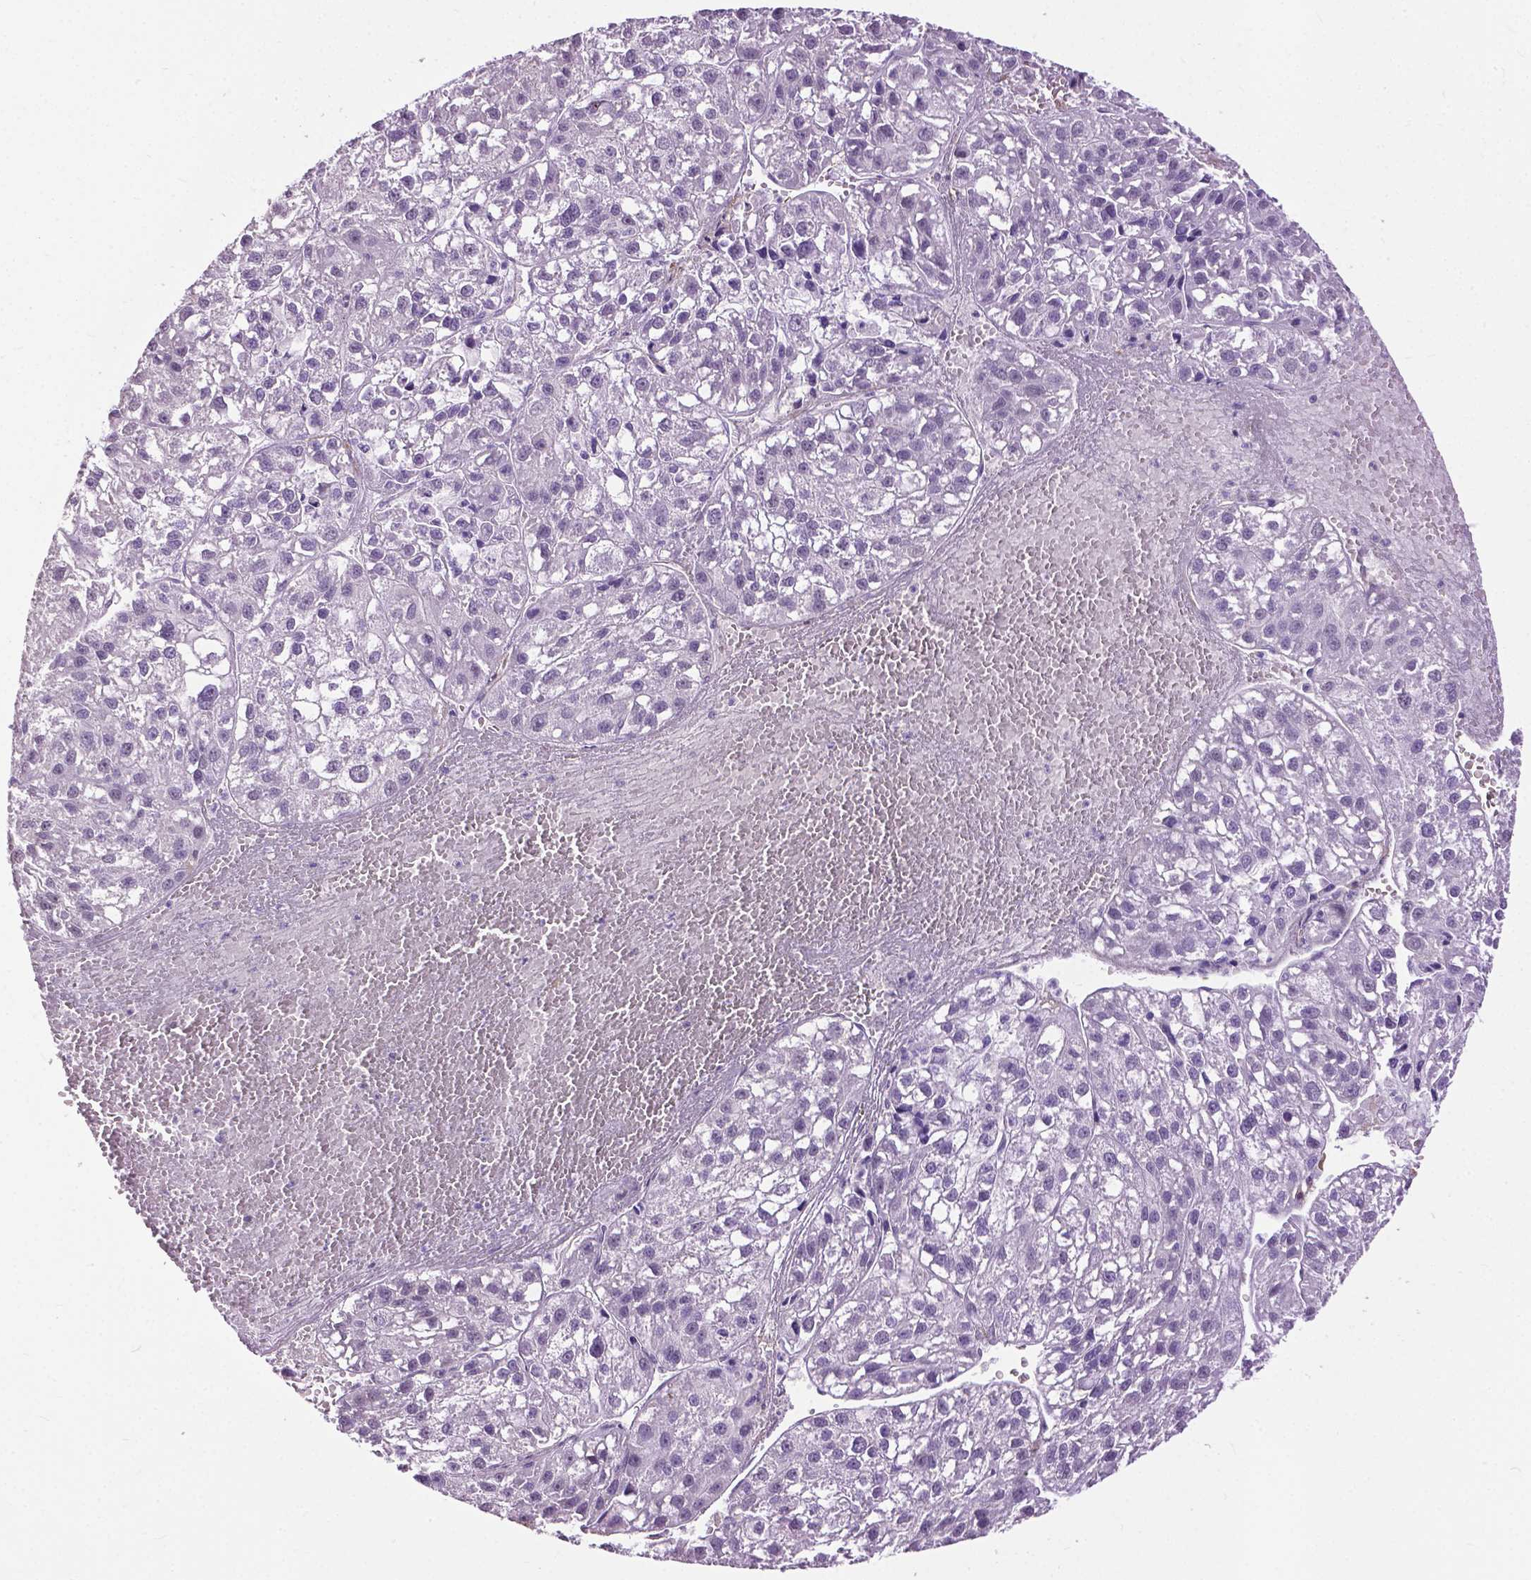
{"staining": {"intensity": "negative", "quantity": "none", "location": "none"}, "tissue": "liver cancer", "cell_type": "Tumor cells", "image_type": "cancer", "snomed": [{"axis": "morphology", "description": "Carcinoma, Hepatocellular, NOS"}, {"axis": "topography", "description": "Liver"}], "caption": "Immunohistochemical staining of hepatocellular carcinoma (liver) reveals no significant expression in tumor cells.", "gene": "GPR37L1", "patient": {"sex": "female", "age": 70}}